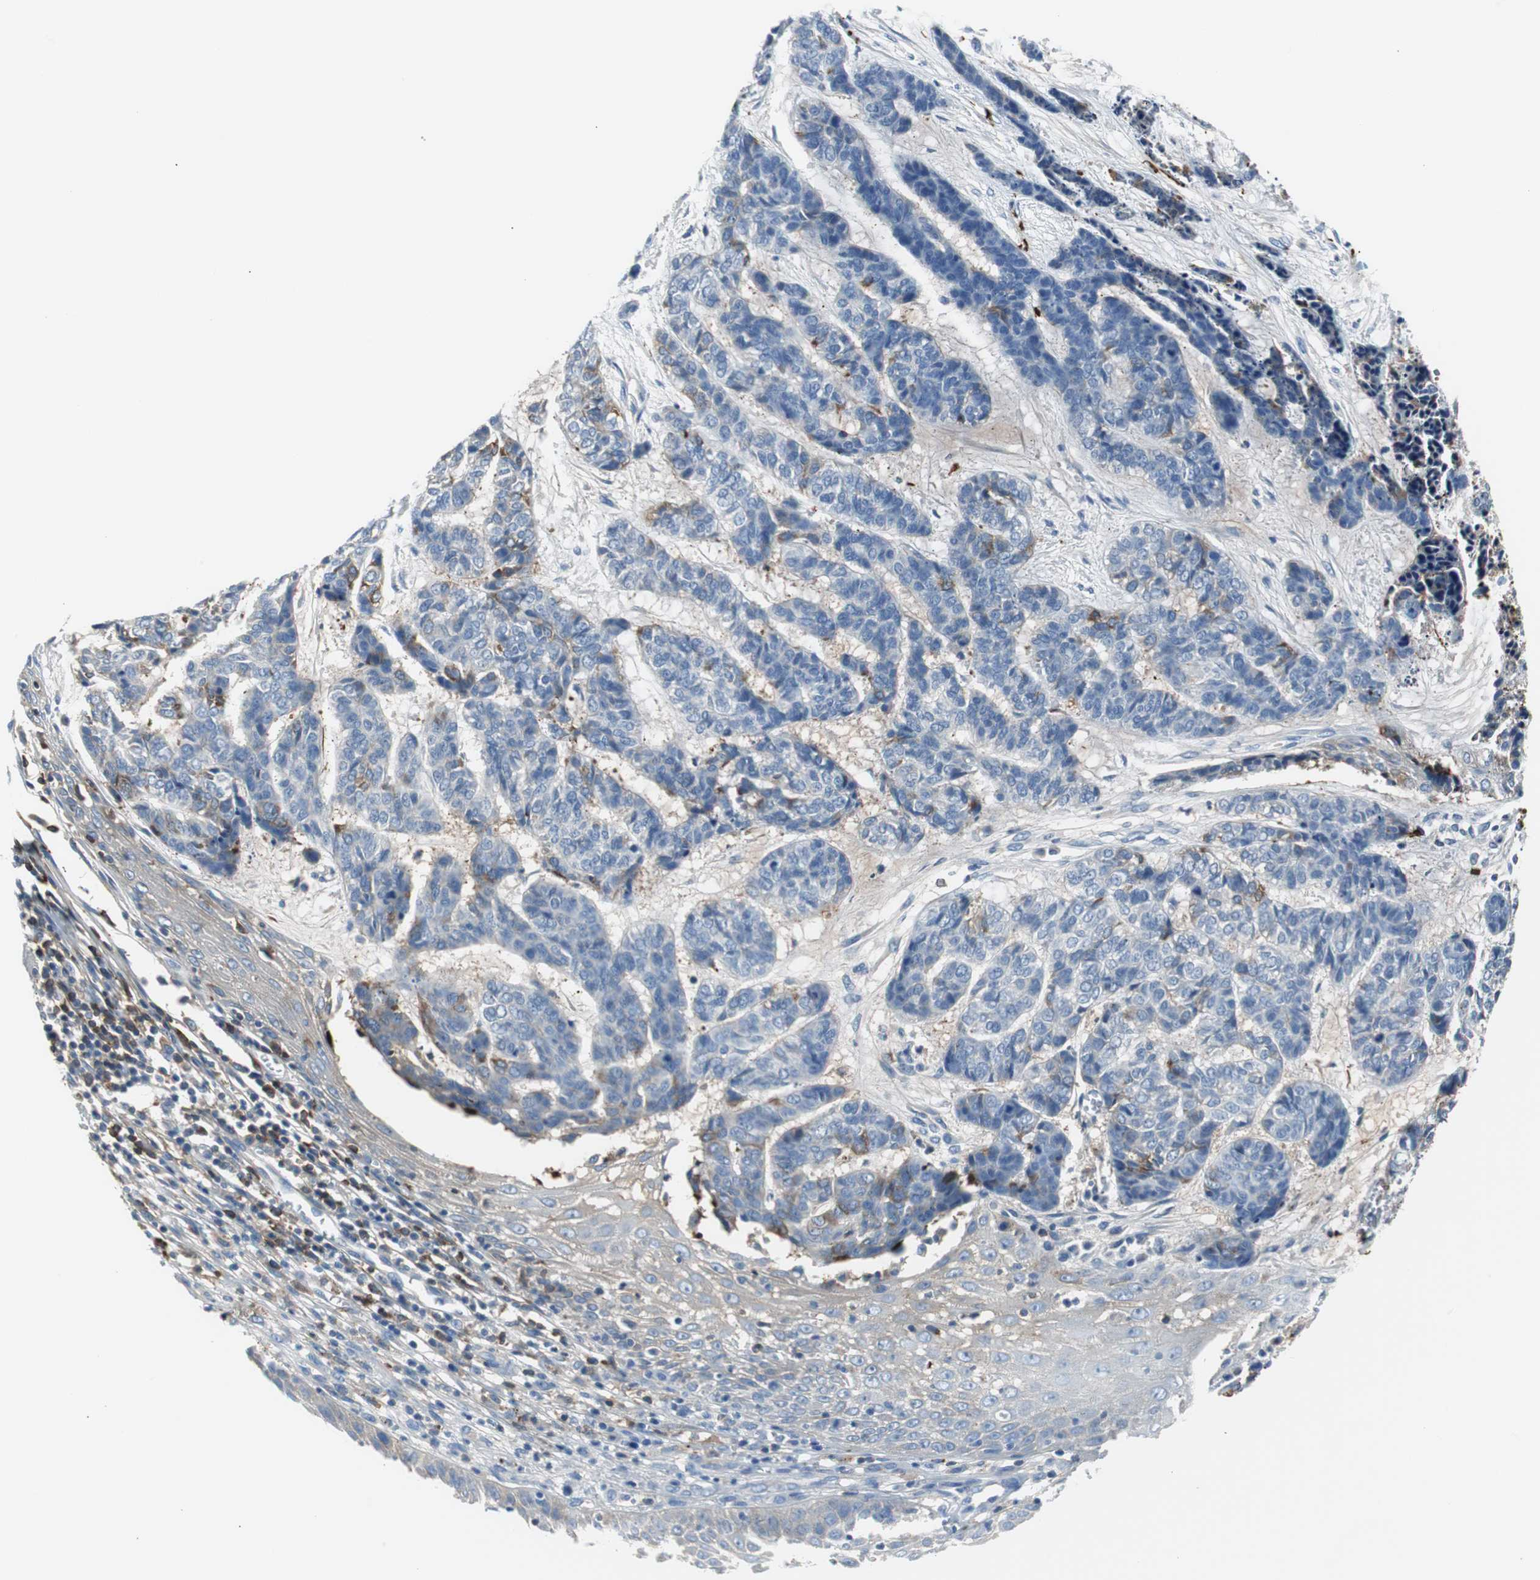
{"staining": {"intensity": "strong", "quantity": "25%-75%", "location": "cytoplasmic/membranous"}, "tissue": "skin cancer", "cell_type": "Tumor cells", "image_type": "cancer", "snomed": [{"axis": "morphology", "description": "Basal cell carcinoma"}, {"axis": "topography", "description": "Skin"}], "caption": "Immunohistochemistry photomicrograph of skin cancer (basal cell carcinoma) stained for a protein (brown), which displays high levels of strong cytoplasmic/membranous staining in about 25%-75% of tumor cells.", "gene": "APCS", "patient": {"sex": "female", "age": 64}}